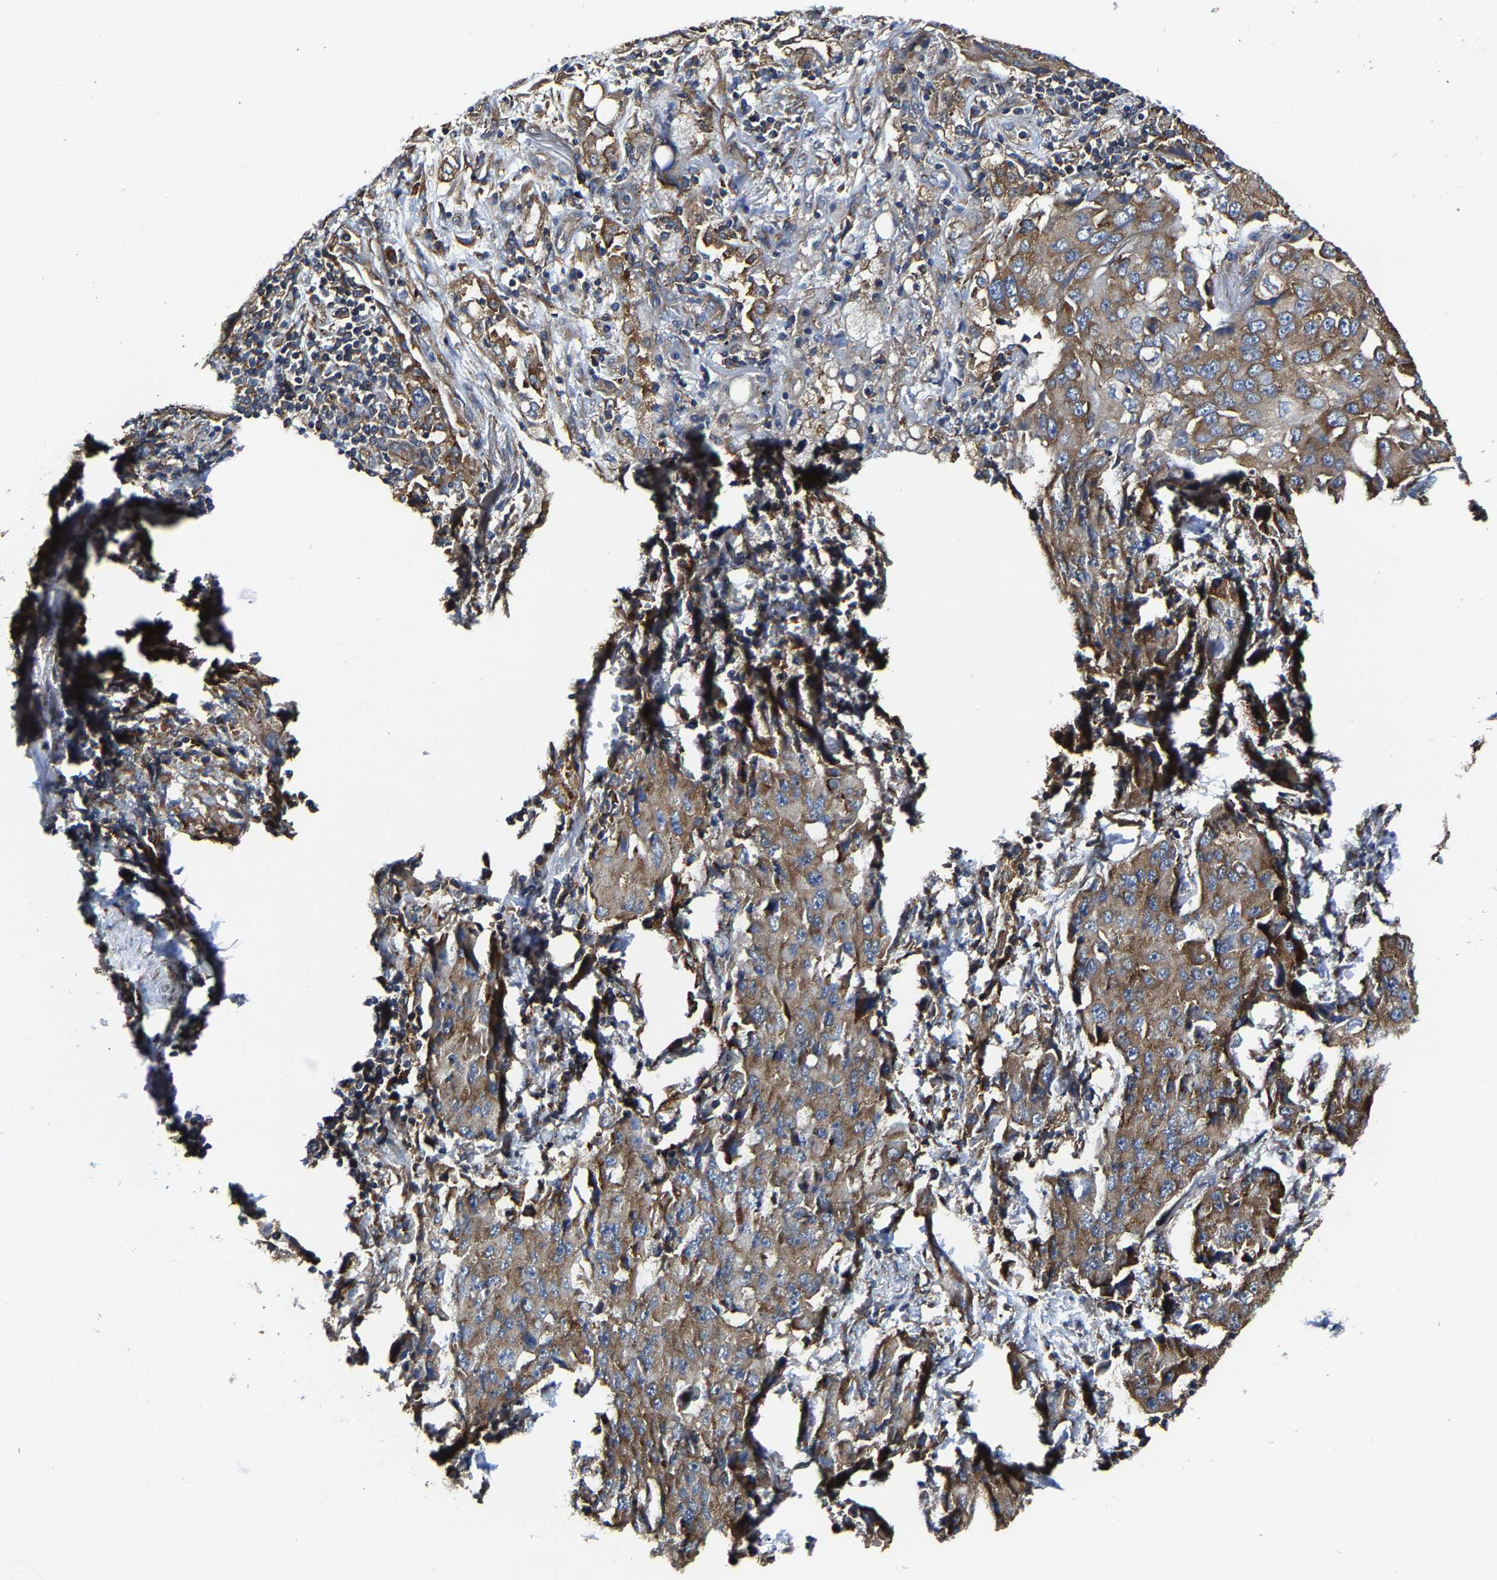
{"staining": {"intensity": "strong", "quantity": ">75%", "location": "cytoplasmic/membranous"}, "tissue": "lung cancer", "cell_type": "Tumor cells", "image_type": "cancer", "snomed": [{"axis": "morphology", "description": "Adenocarcinoma, NOS"}, {"axis": "topography", "description": "Lung"}], "caption": "A brown stain labels strong cytoplasmic/membranous staining of a protein in lung cancer (adenocarcinoma) tumor cells. (Stains: DAB (3,3'-diaminobenzidine) in brown, nuclei in blue, Microscopy: brightfield microscopy at high magnification).", "gene": "G3BP2", "patient": {"sex": "female", "age": 65}}